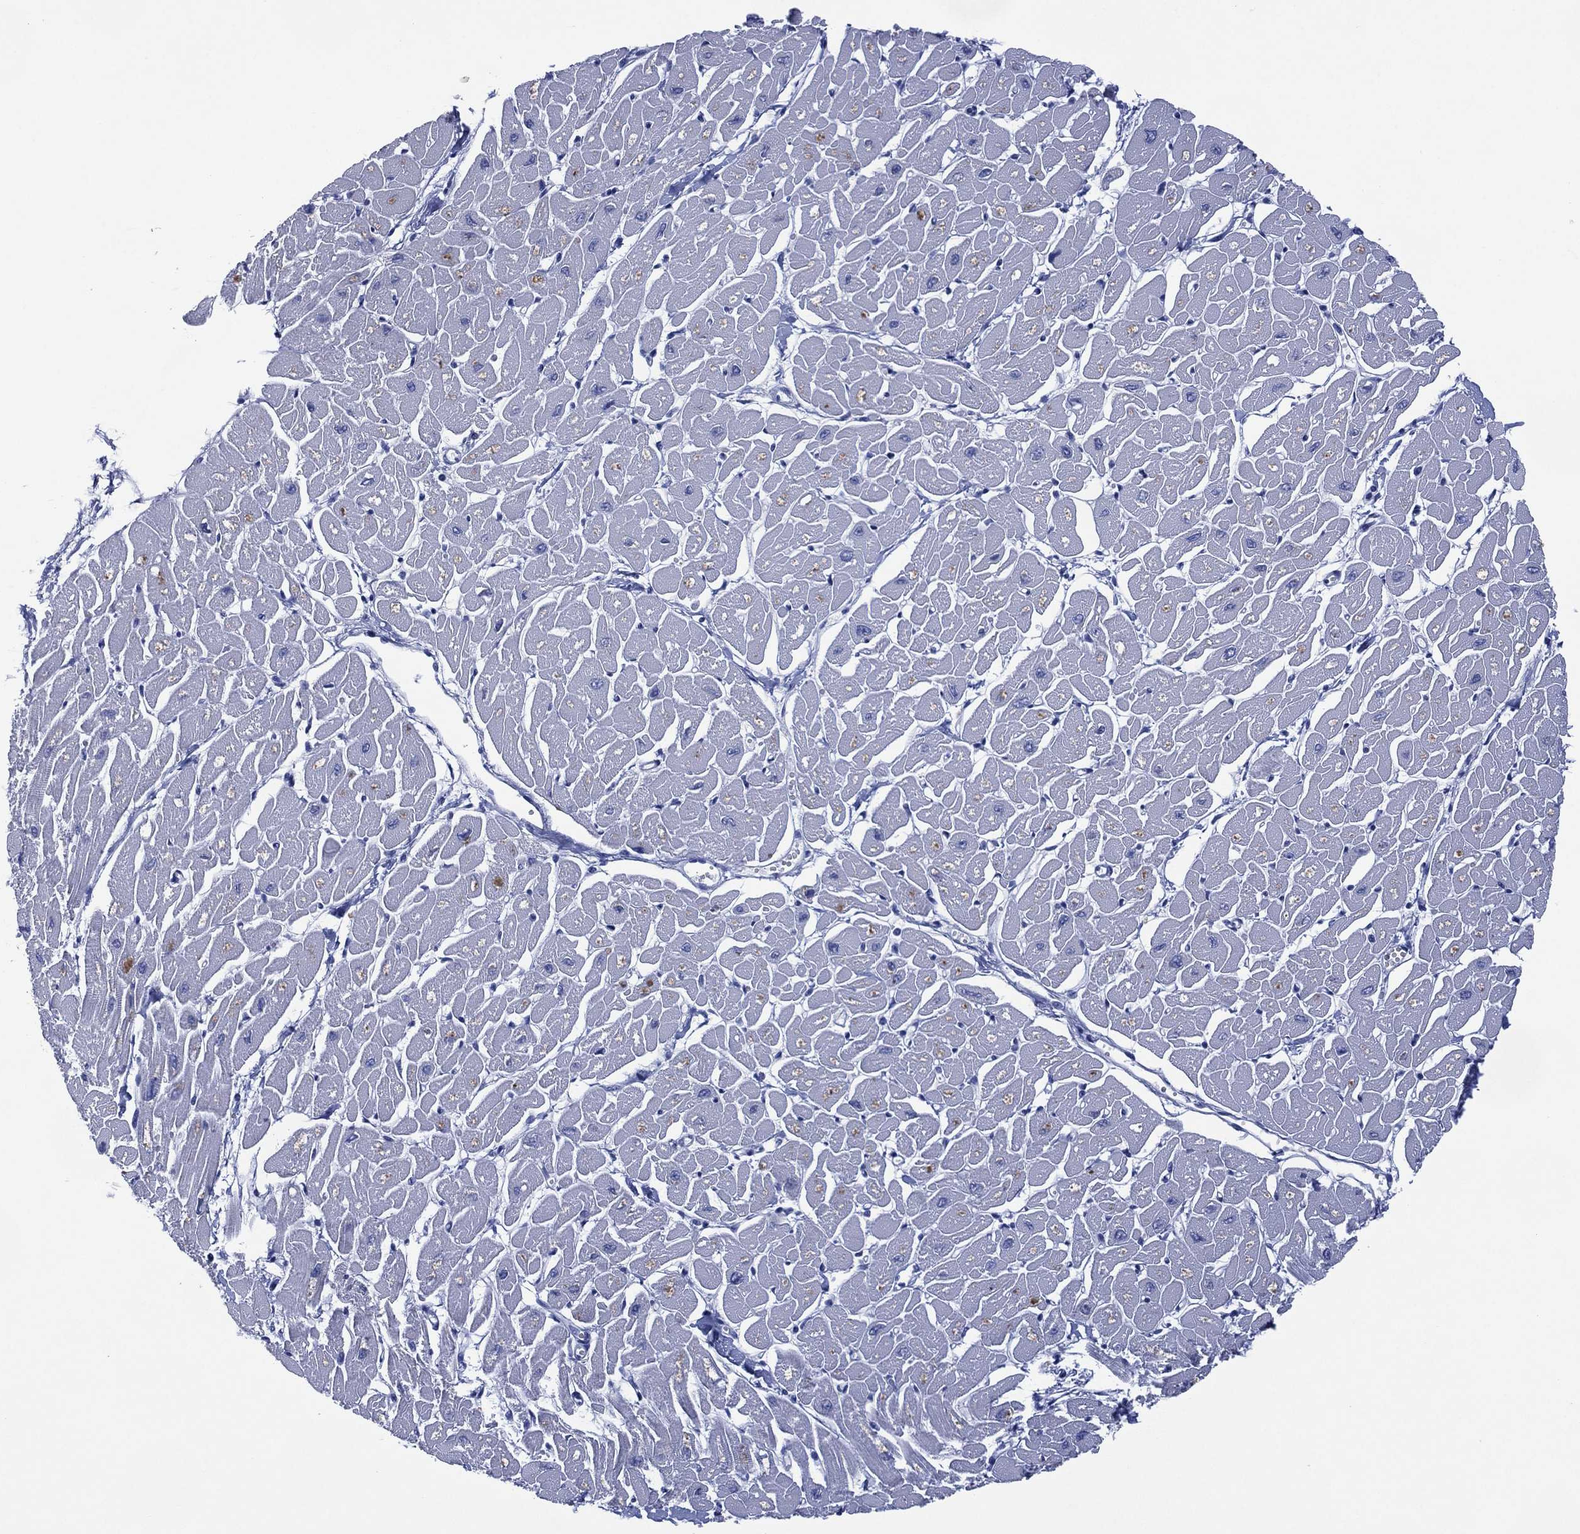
{"staining": {"intensity": "negative", "quantity": "none", "location": "none"}, "tissue": "heart muscle", "cell_type": "Cardiomyocytes", "image_type": "normal", "snomed": [{"axis": "morphology", "description": "Normal tissue, NOS"}, {"axis": "topography", "description": "Heart"}], "caption": "The micrograph exhibits no significant staining in cardiomyocytes of heart muscle. (Immunohistochemistry (ihc), brightfield microscopy, high magnification).", "gene": "SIGLECL1", "patient": {"sex": "male", "age": 57}}